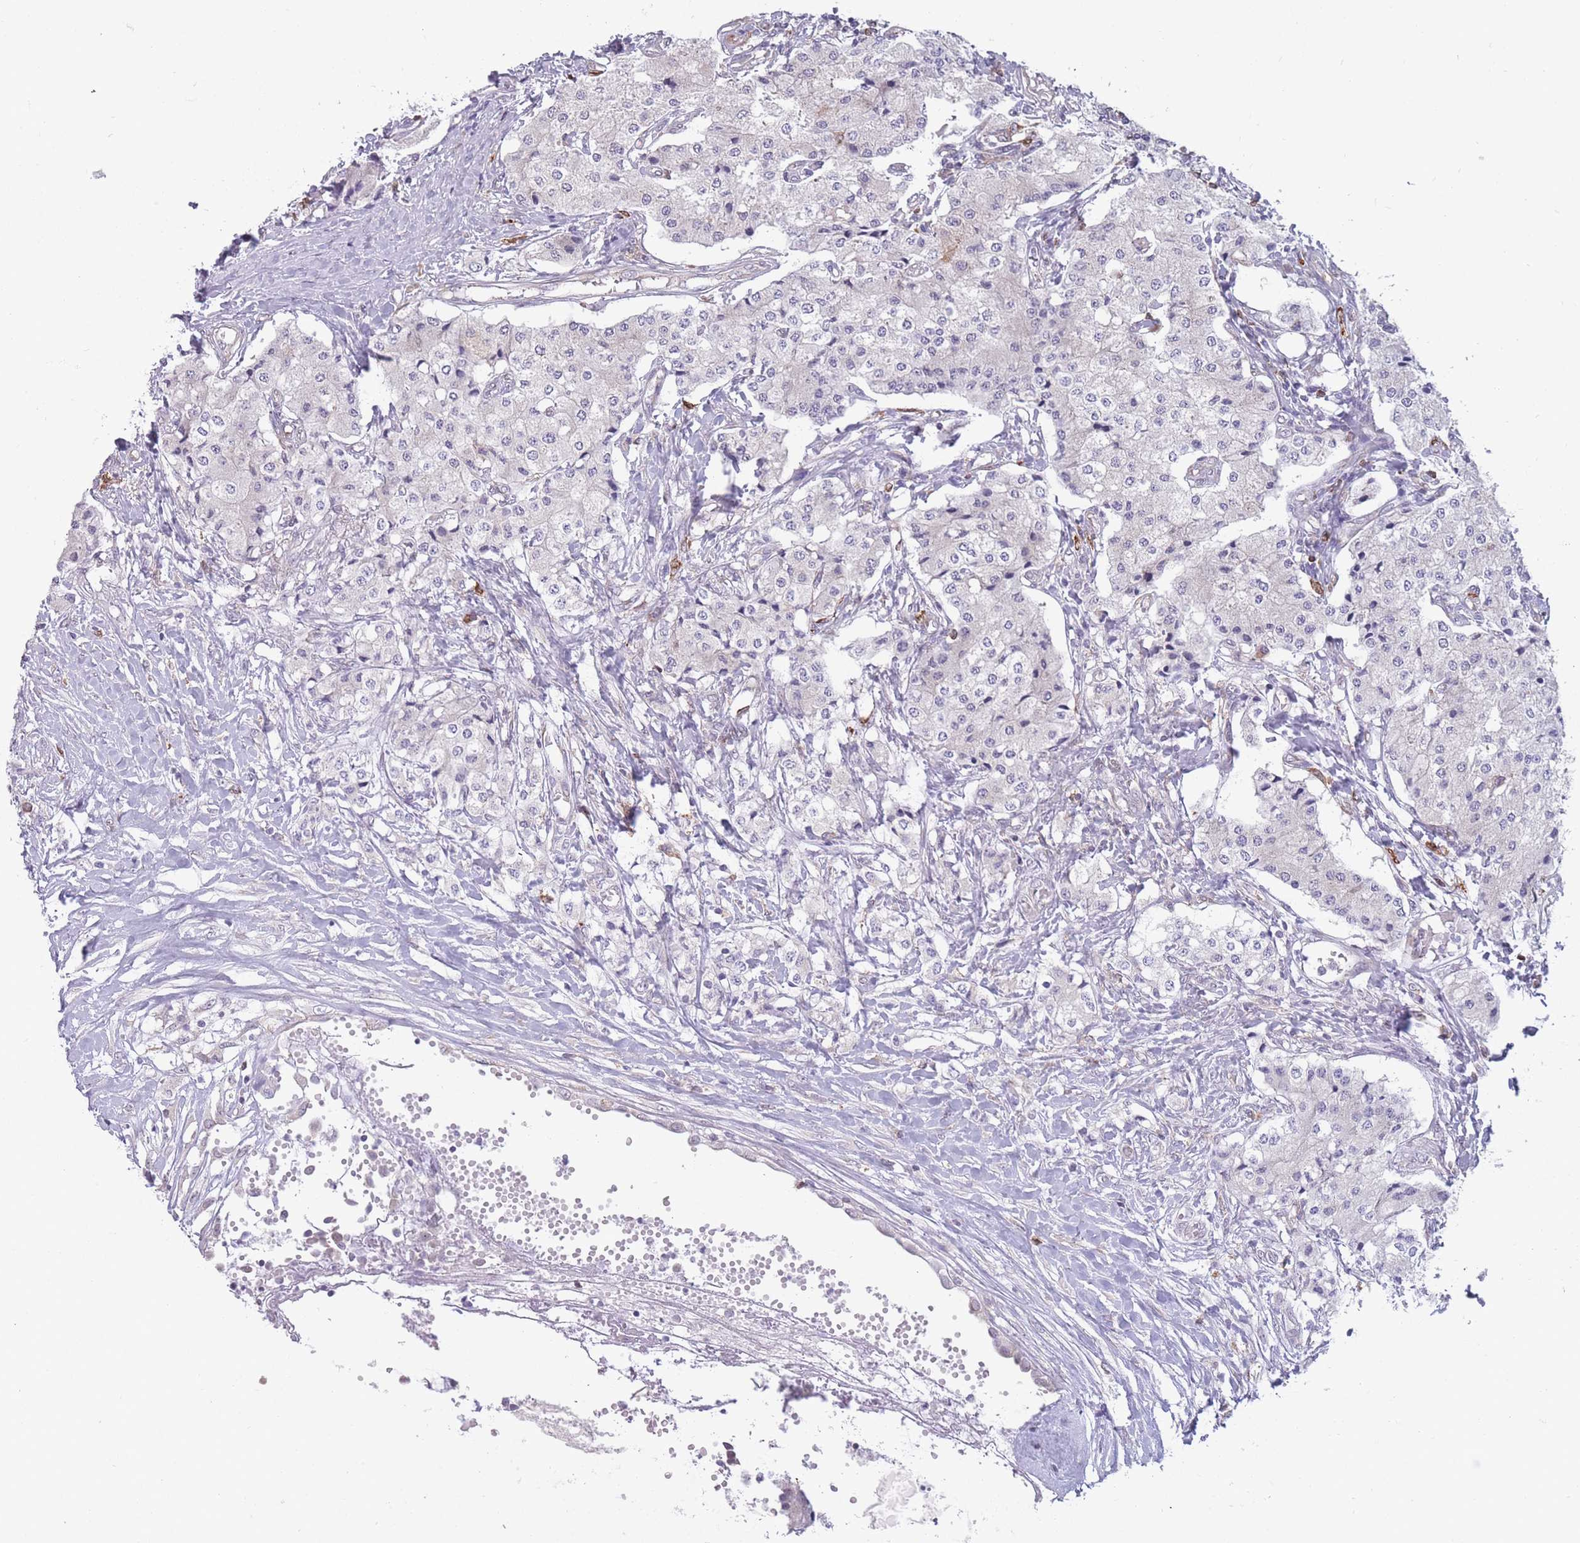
{"staining": {"intensity": "negative", "quantity": "none", "location": "none"}, "tissue": "carcinoid", "cell_type": "Tumor cells", "image_type": "cancer", "snomed": [{"axis": "morphology", "description": "Carcinoid, malignant, NOS"}, {"axis": "topography", "description": "Colon"}], "caption": "The histopathology image displays no staining of tumor cells in malignant carcinoid.", "gene": "TMEM121", "patient": {"sex": "female", "age": 52}}